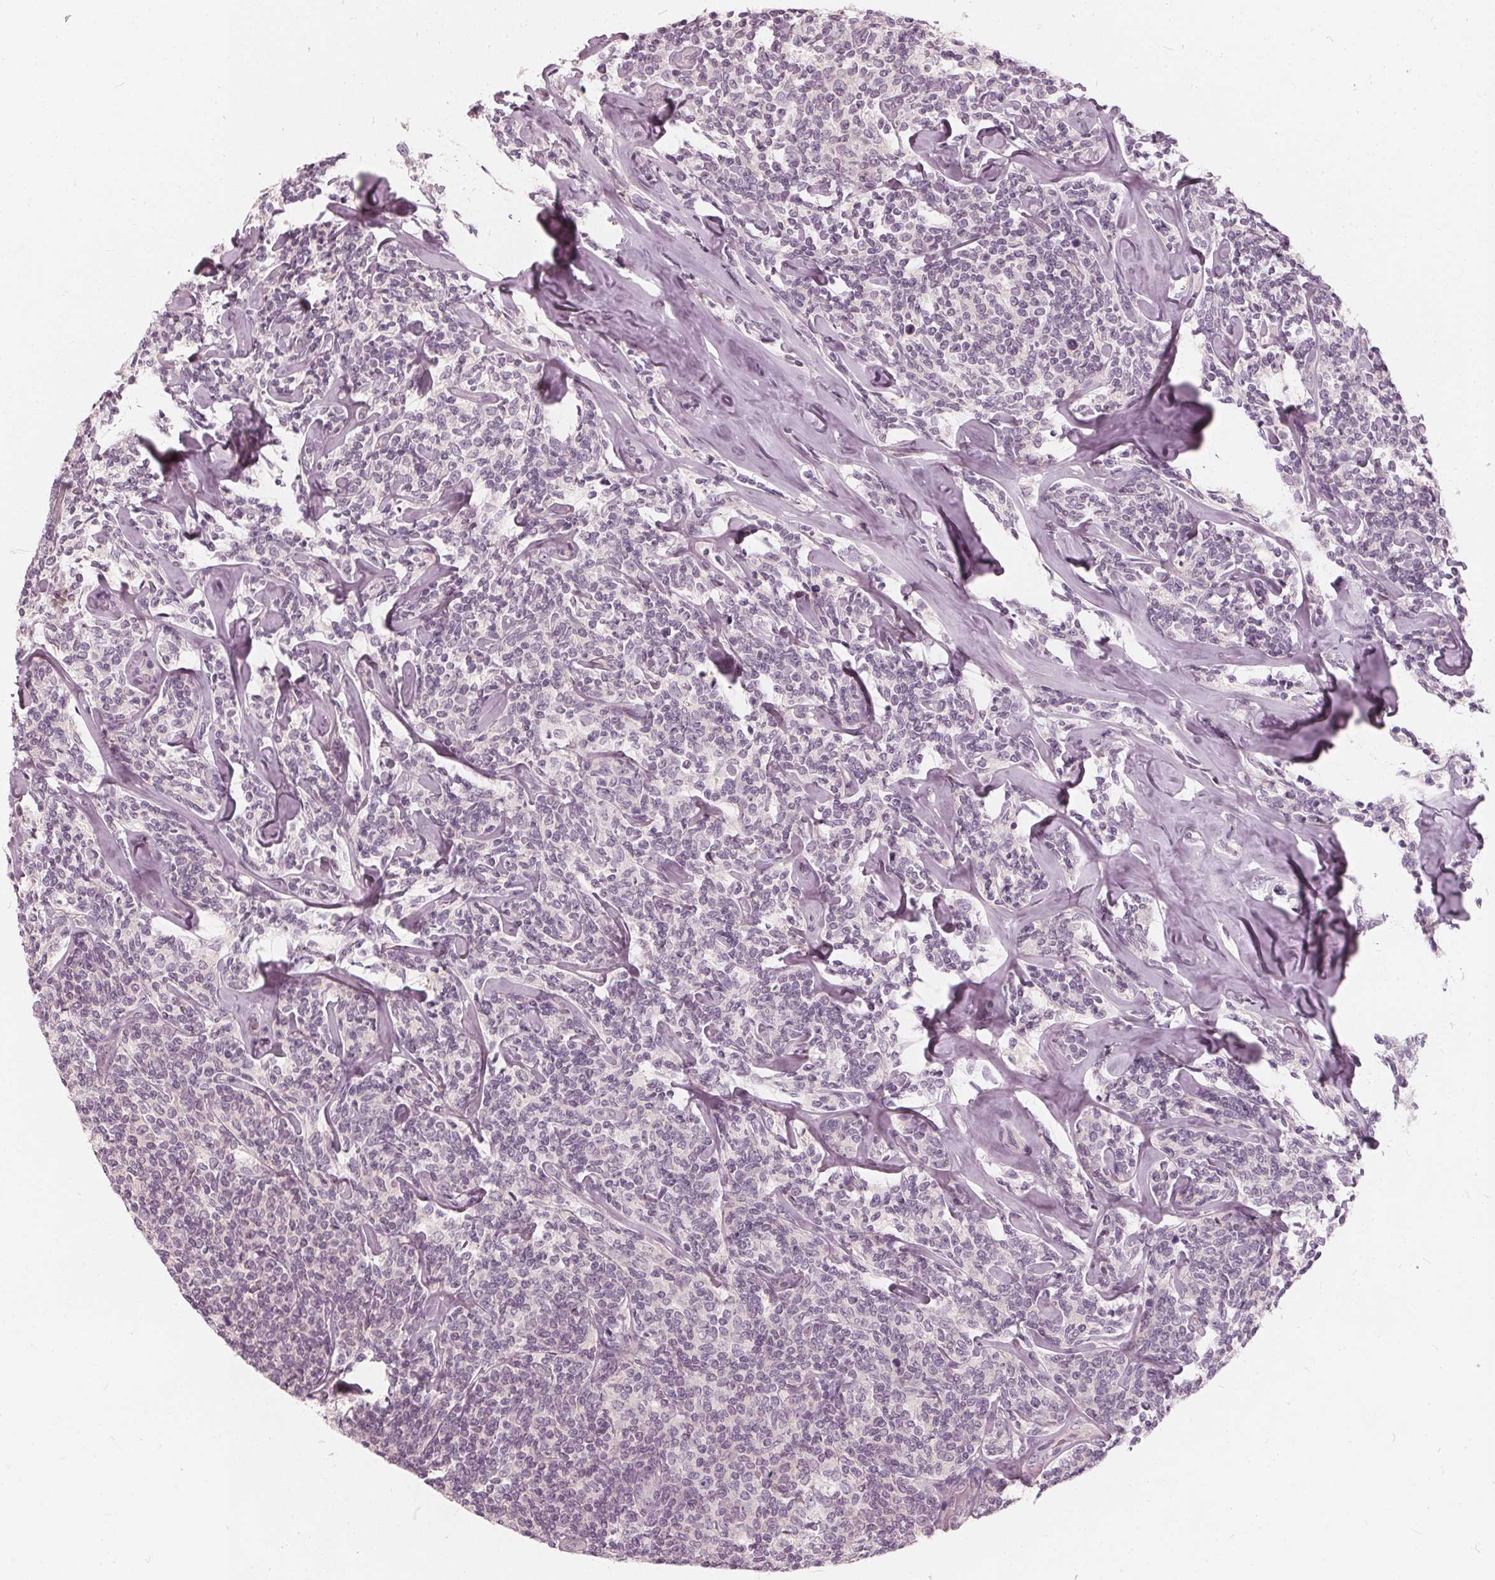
{"staining": {"intensity": "negative", "quantity": "none", "location": "none"}, "tissue": "lymphoma", "cell_type": "Tumor cells", "image_type": "cancer", "snomed": [{"axis": "morphology", "description": "Malignant lymphoma, non-Hodgkin's type, Low grade"}, {"axis": "topography", "description": "Lymph node"}], "caption": "The histopathology image reveals no significant staining in tumor cells of low-grade malignant lymphoma, non-Hodgkin's type.", "gene": "SAT2", "patient": {"sex": "female", "age": 56}}